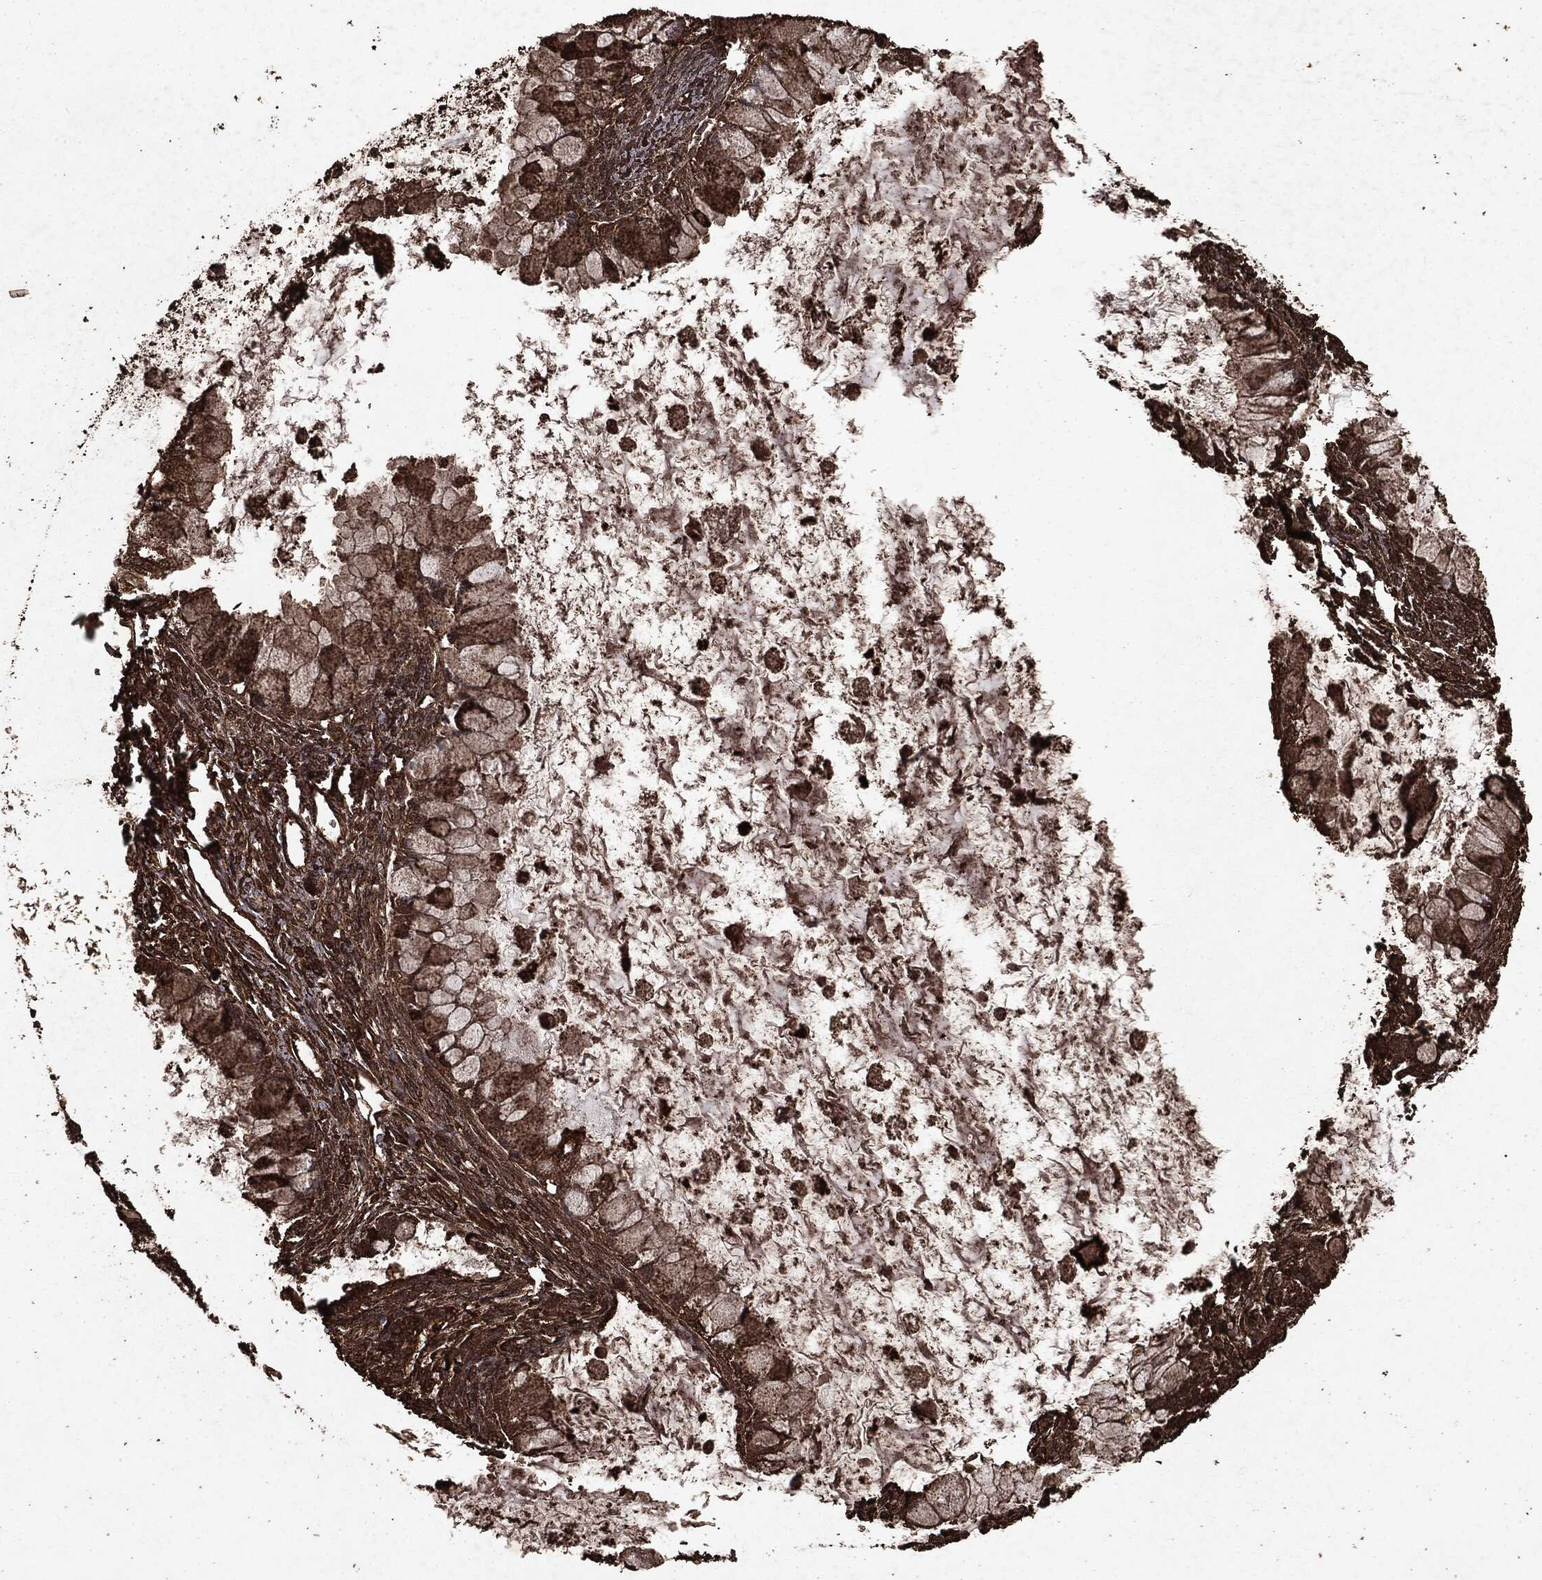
{"staining": {"intensity": "moderate", "quantity": ">75%", "location": "cytoplasmic/membranous"}, "tissue": "ovarian cancer", "cell_type": "Tumor cells", "image_type": "cancer", "snomed": [{"axis": "morphology", "description": "Cystadenocarcinoma, mucinous, NOS"}, {"axis": "topography", "description": "Ovary"}], "caption": "Immunohistochemical staining of human ovarian cancer demonstrates moderate cytoplasmic/membranous protein positivity in approximately >75% of tumor cells. (DAB (3,3'-diaminobenzidine) IHC, brown staining for protein, blue staining for nuclei).", "gene": "ARAF", "patient": {"sex": "female", "age": 34}}